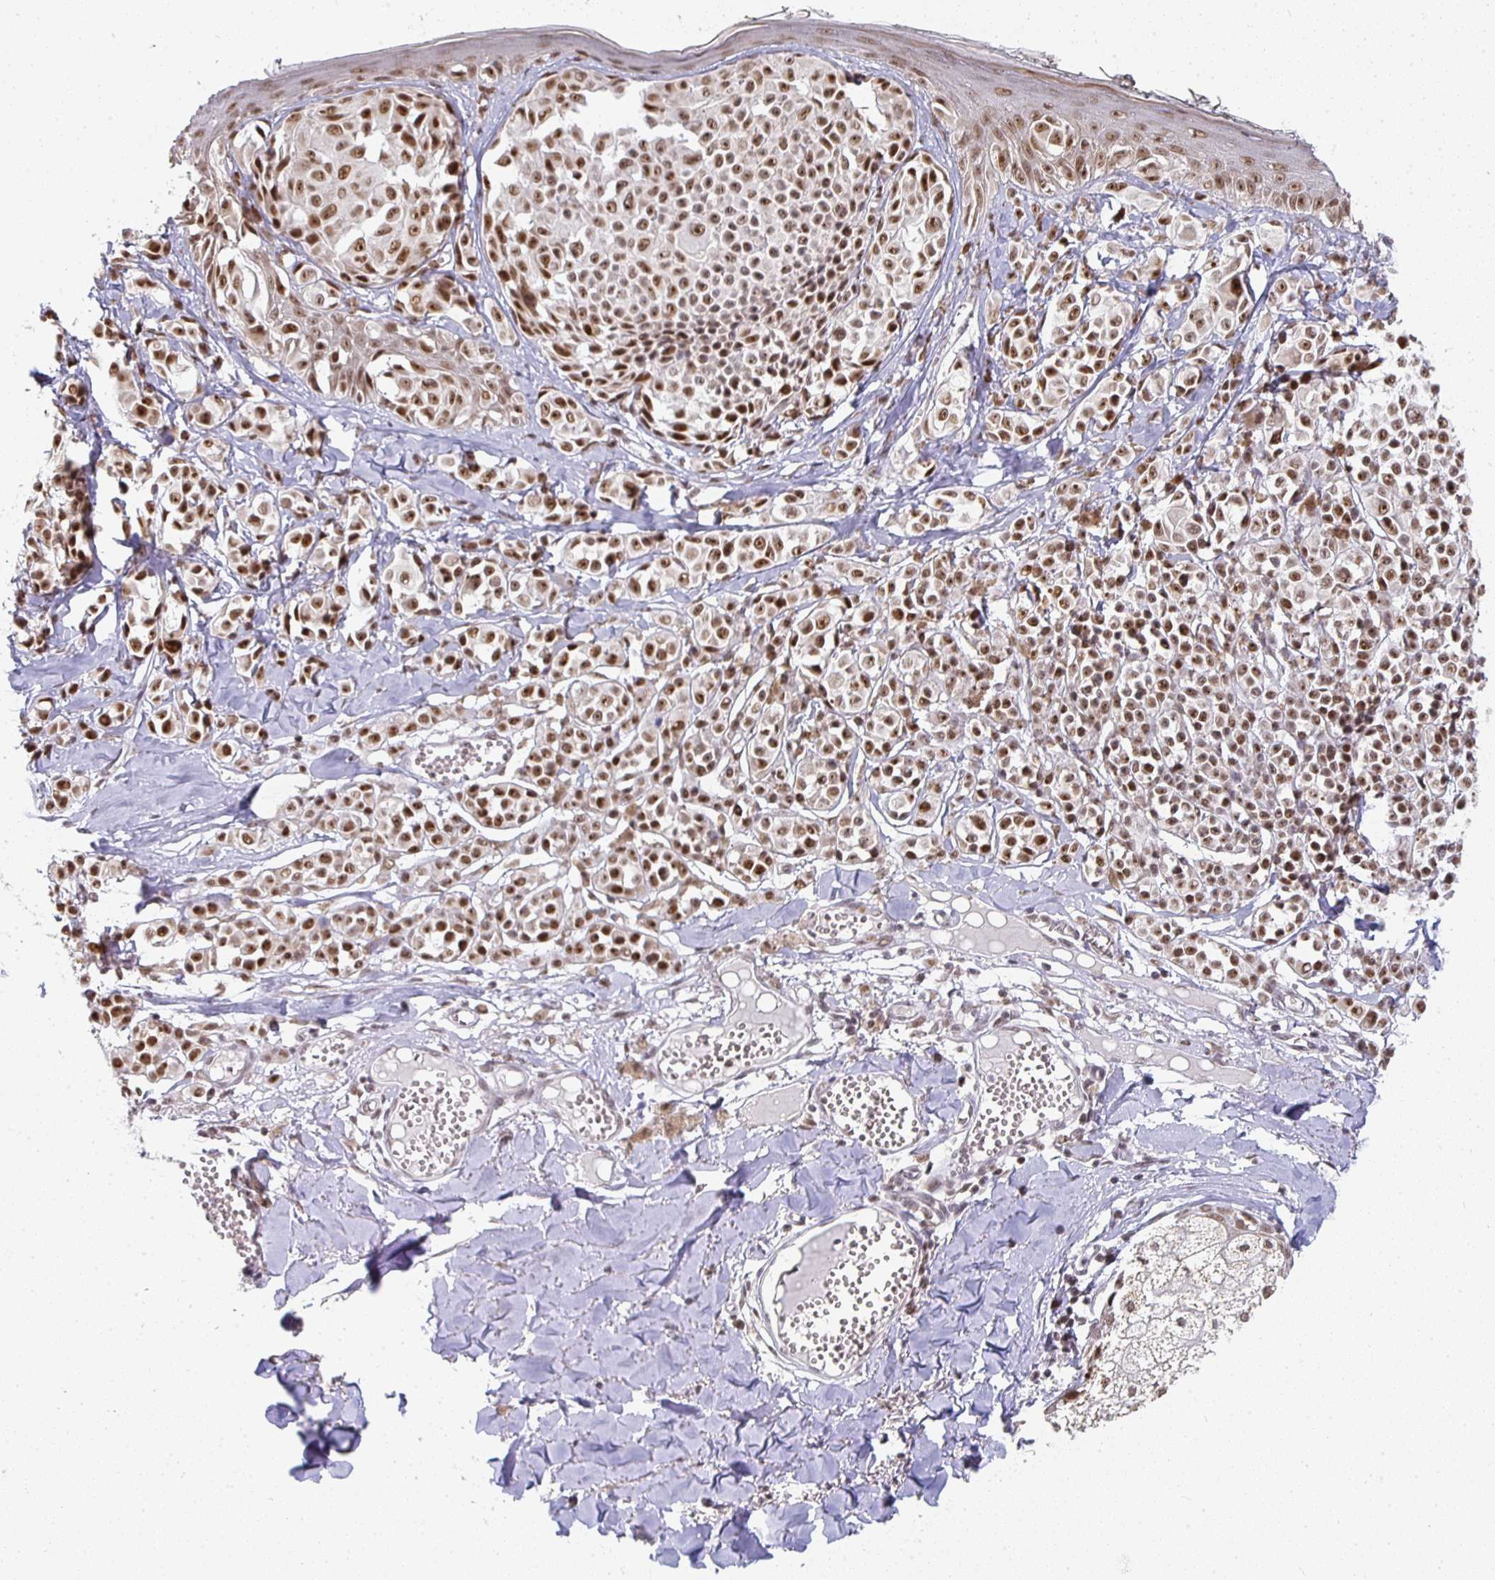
{"staining": {"intensity": "moderate", "quantity": ">75%", "location": "nuclear"}, "tissue": "melanoma", "cell_type": "Tumor cells", "image_type": "cancer", "snomed": [{"axis": "morphology", "description": "Malignant melanoma, NOS"}, {"axis": "topography", "description": "Skin"}], "caption": "Immunohistochemistry (IHC) histopathology image of neoplastic tissue: melanoma stained using immunohistochemistry demonstrates medium levels of moderate protein expression localized specifically in the nuclear of tumor cells, appearing as a nuclear brown color.", "gene": "SMARCA2", "patient": {"sex": "female", "age": 43}}